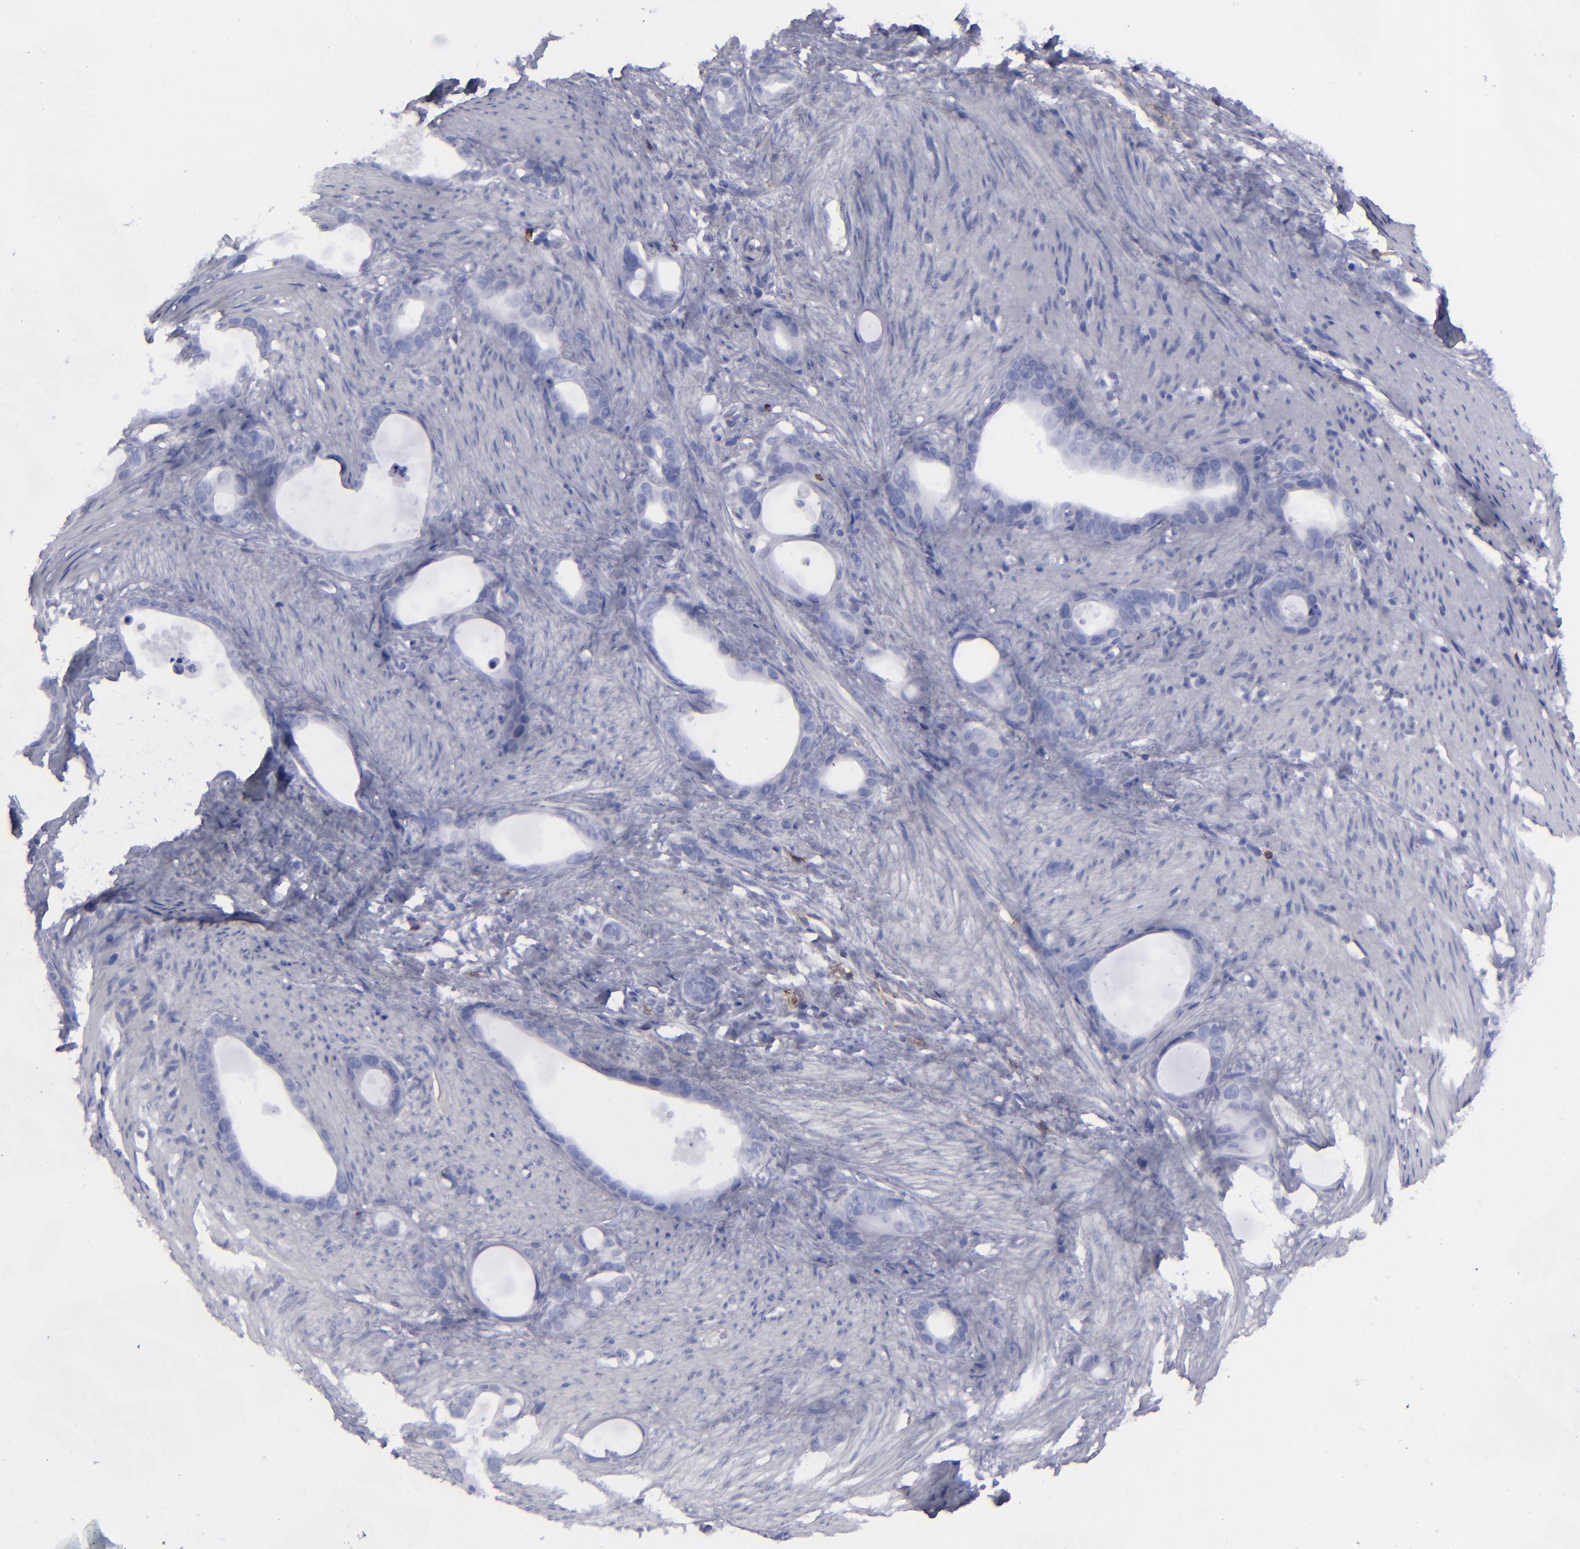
{"staining": {"intensity": "negative", "quantity": "none", "location": "none"}, "tissue": "stomach cancer", "cell_type": "Tumor cells", "image_type": "cancer", "snomed": [{"axis": "morphology", "description": "Adenocarcinoma, NOS"}, {"axis": "topography", "description": "Stomach"}], "caption": "The micrograph exhibits no significant positivity in tumor cells of stomach adenocarcinoma.", "gene": "CD27", "patient": {"sex": "female", "age": 75}}